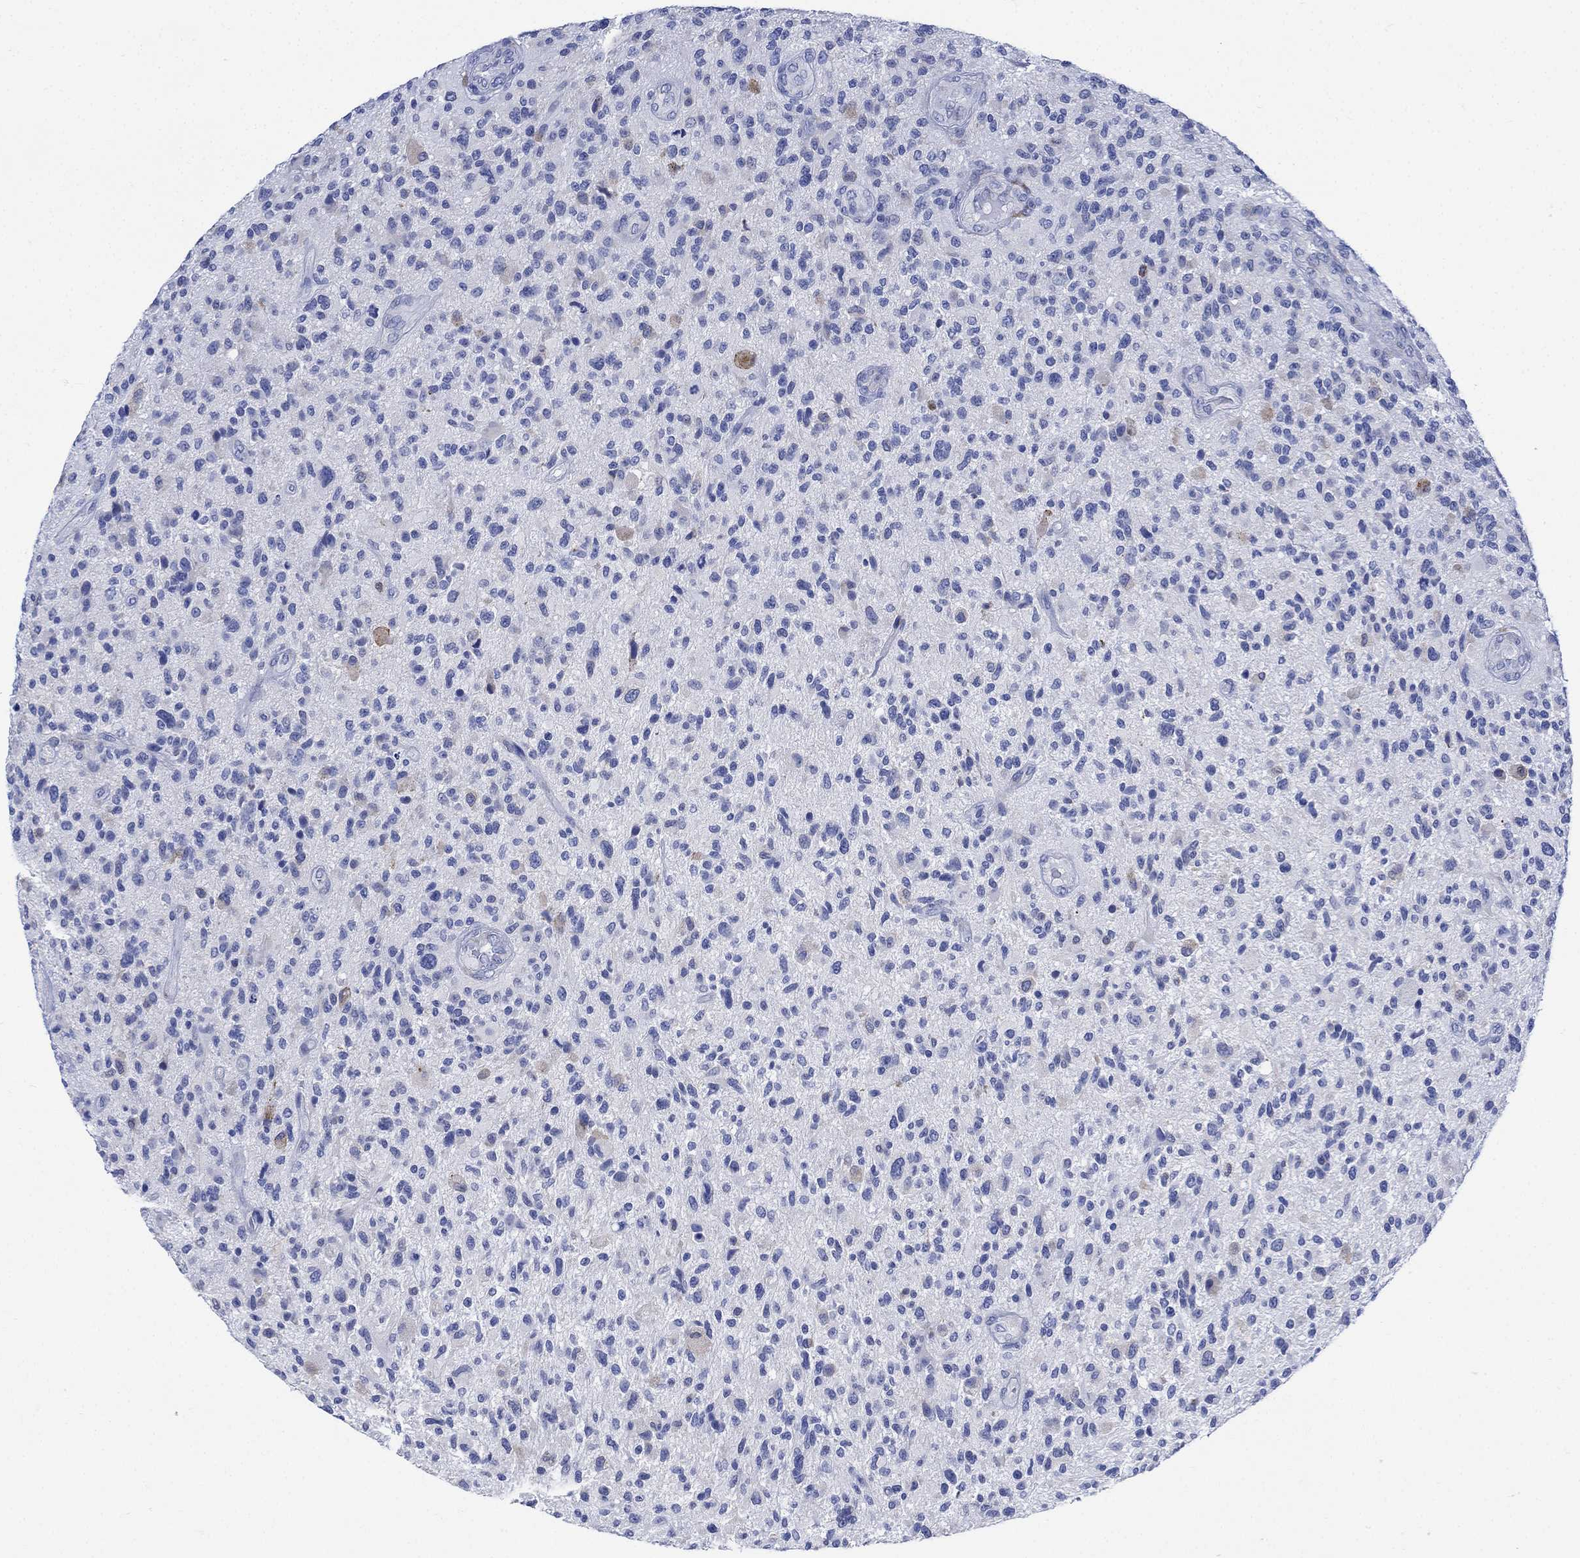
{"staining": {"intensity": "negative", "quantity": "none", "location": "none"}, "tissue": "glioma", "cell_type": "Tumor cells", "image_type": "cancer", "snomed": [{"axis": "morphology", "description": "Glioma, malignant, High grade"}, {"axis": "topography", "description": "Brain"}], "caption": "Tumor cells show no significant positivity in glioma.", "gene": "MYL1", "patient": {"sex": "male", "age": 47}}